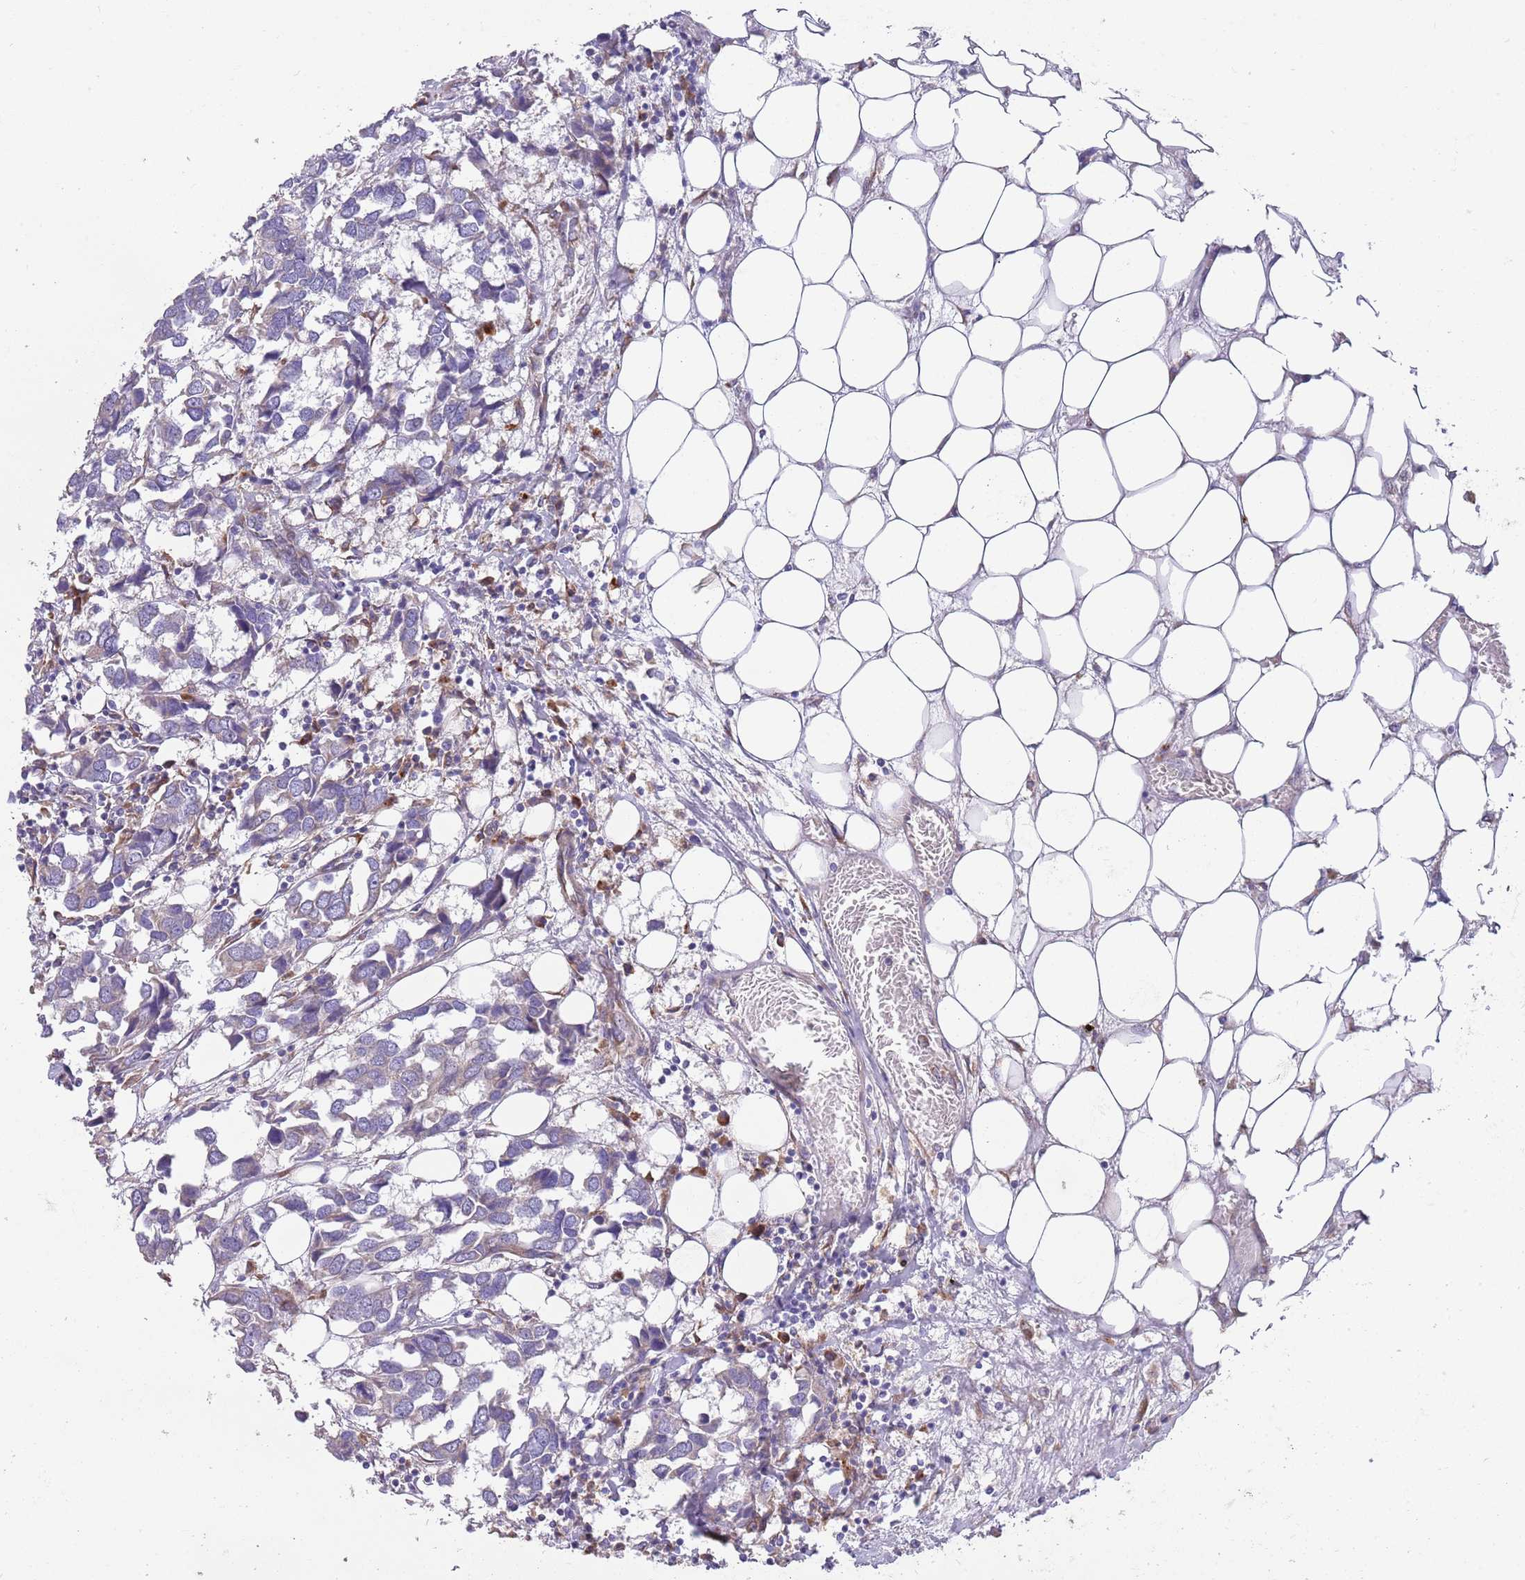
{"staining": {"intensity": "negative", "quantity": "none", "location": "none"}, "tissue": "breast cancer", "cell_type": "Tumor cells", "image_type": "cancer", "snomed": [{"axis": "morphology", "description": "Duct carcinoma"}, {"axis": "topography", "description": "Breast"}], "caption": "IHC of intraductal carcinoma (breast) exhibits no positivity in tumor cells.", "gene": "ARMCX6", "patient": {"sex": "female", "age": 83}}